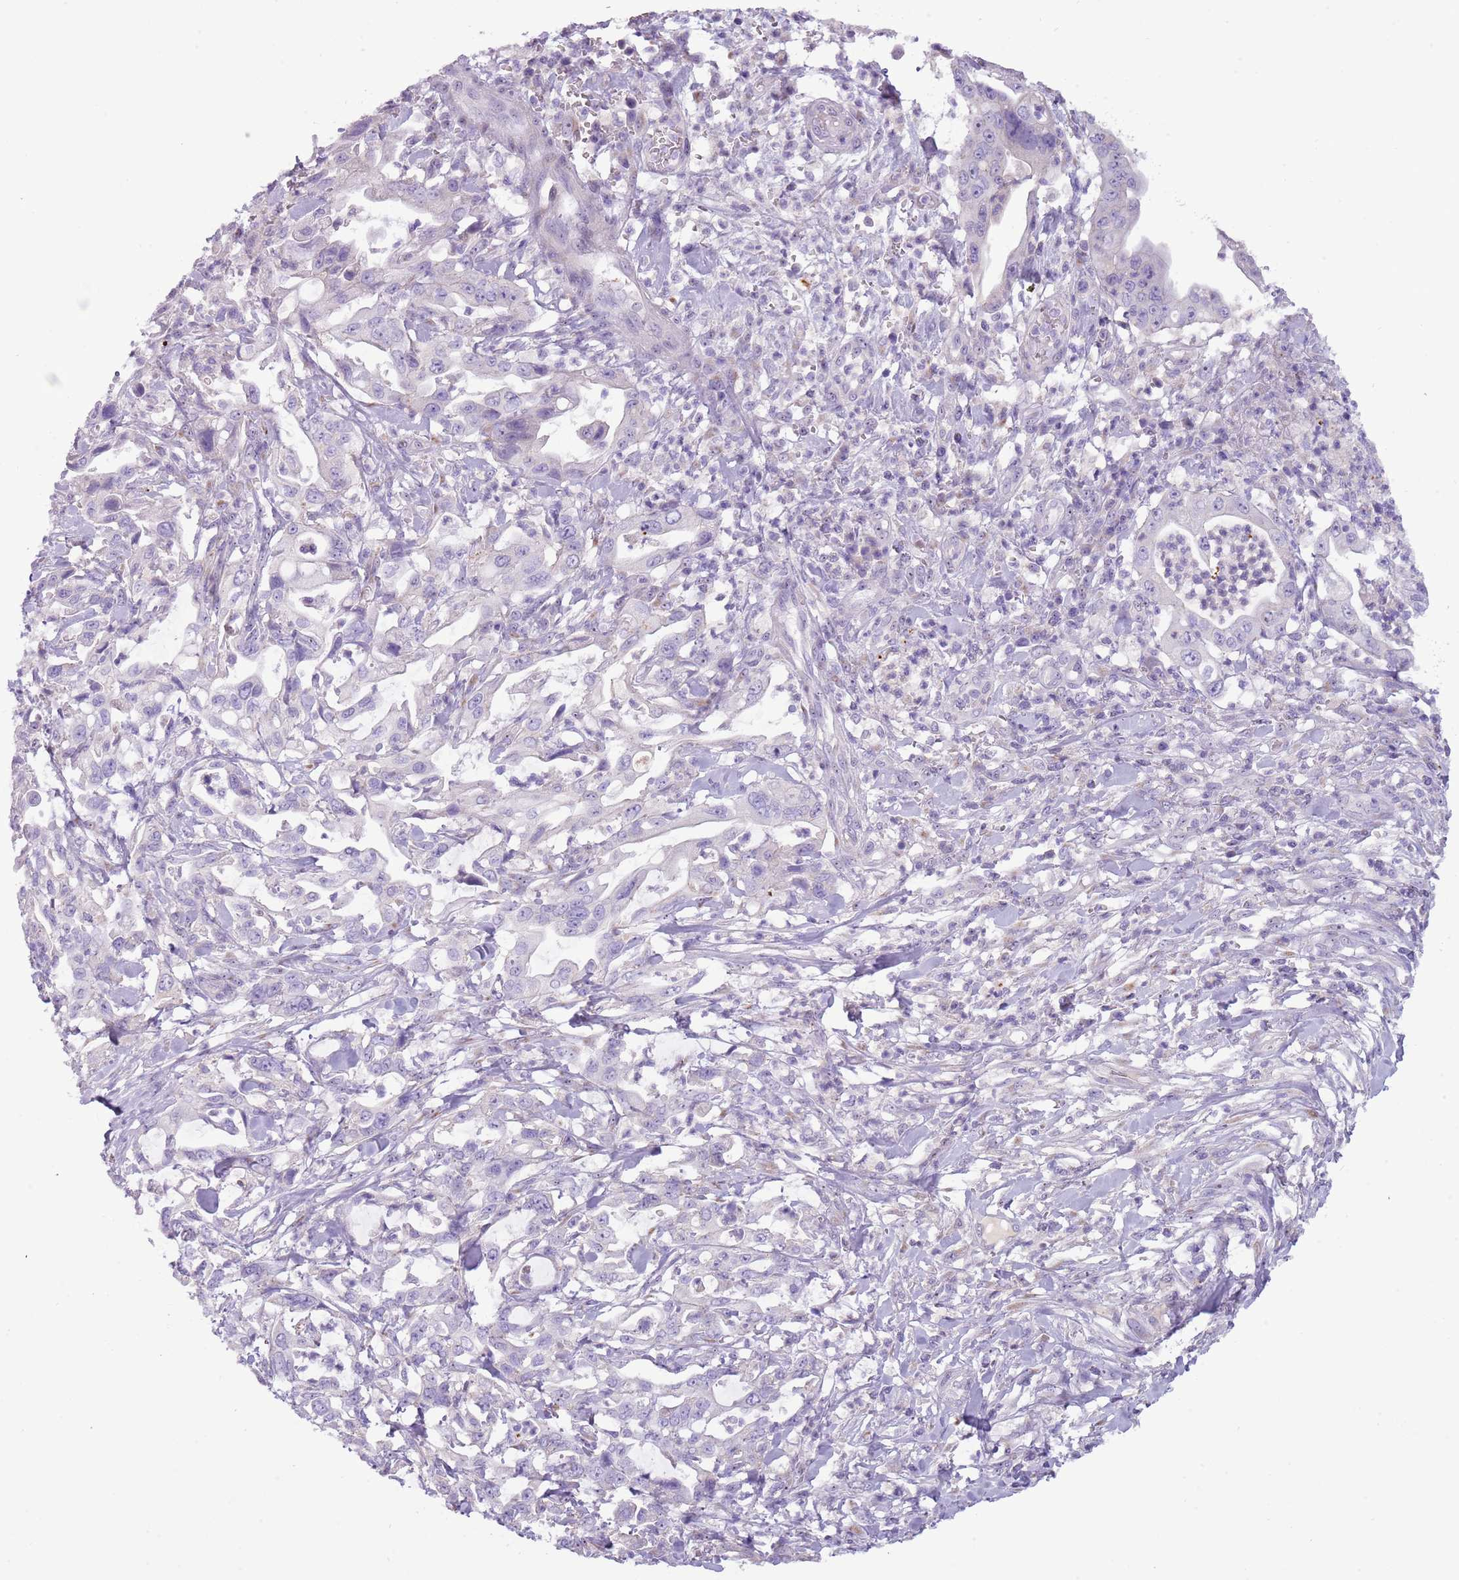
{"staining": {"intensity": "negative", "quantity": "none", "location": "none"}, "tissue": "pancreatic cancer", "cell_type": "Tumor cells", "image_type": "cancer", "snomed": [{"axis": "morphology", "description": "Adenocarcinoma, NOS"}, {"axis": "topography", "description": "Pancreas"}], "caption": "There is no significant staining in tumor cells of pancreatic cancer (adenocarcinoma).", "gene": "NBPF6", "patient": {"sex": "female", "age": 61}}